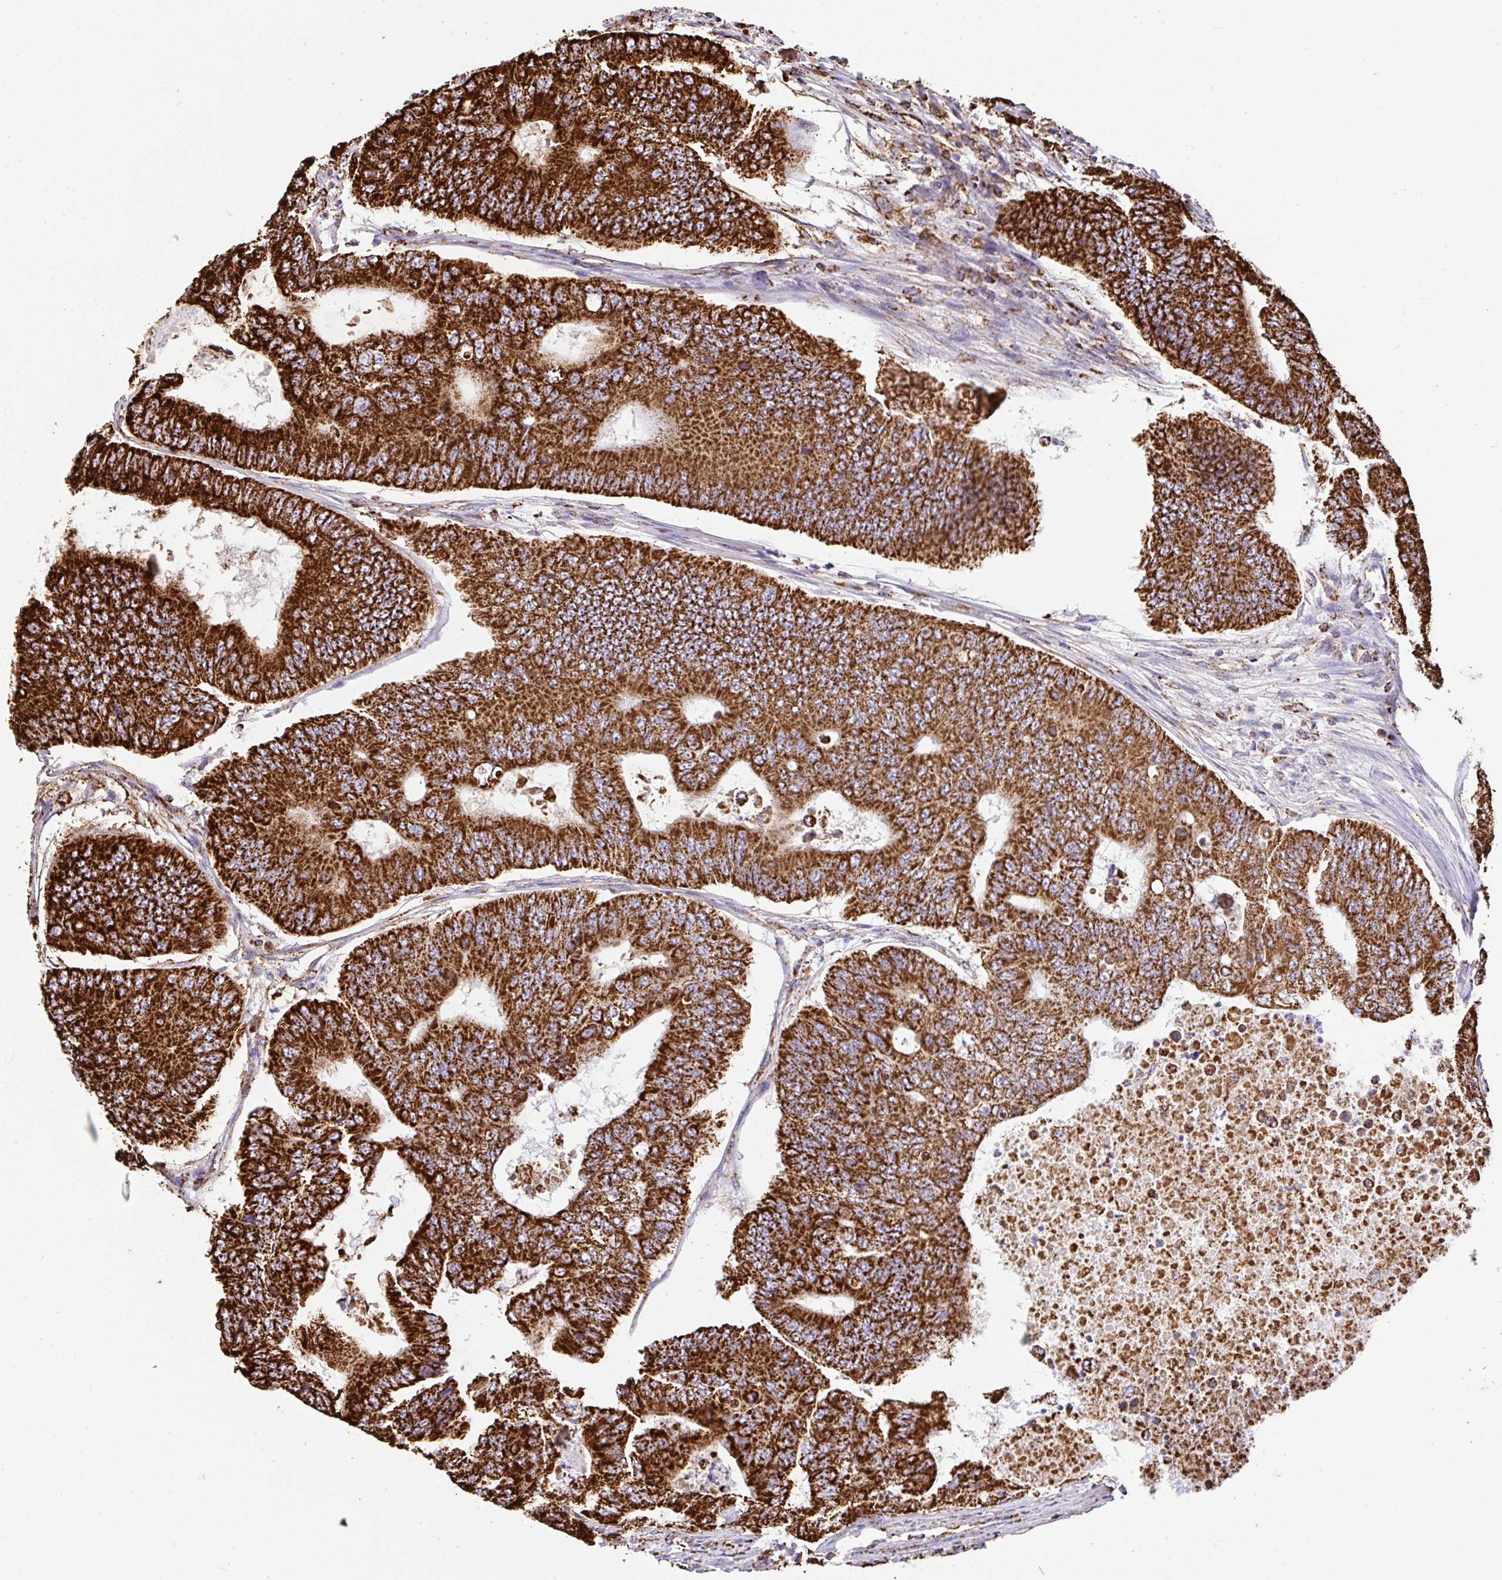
{"staining": {"intensity": "strong", "quantity": ">75%", "location": "cytoplasmic/membranous"}, "tissue": "colorectal cancer", "cell_type": "Tumor cells", "image_type": "cancer", "snomed": [{"axis": "morphology", "description": "Adenocarcinoma, NOS"}, {"axis": "topography", "description": "Colon"}], "caption": "Tumor cells show high levels of strong cytoplasmic/membranous positivity in about >75% of cells in human colorectal cancer (adenocarcinoma). (Brightfield microscopy of DAB IHC at high magnification).", "gene": "ANKRD33B", "patient": {"sex": "female", "age": 48}}